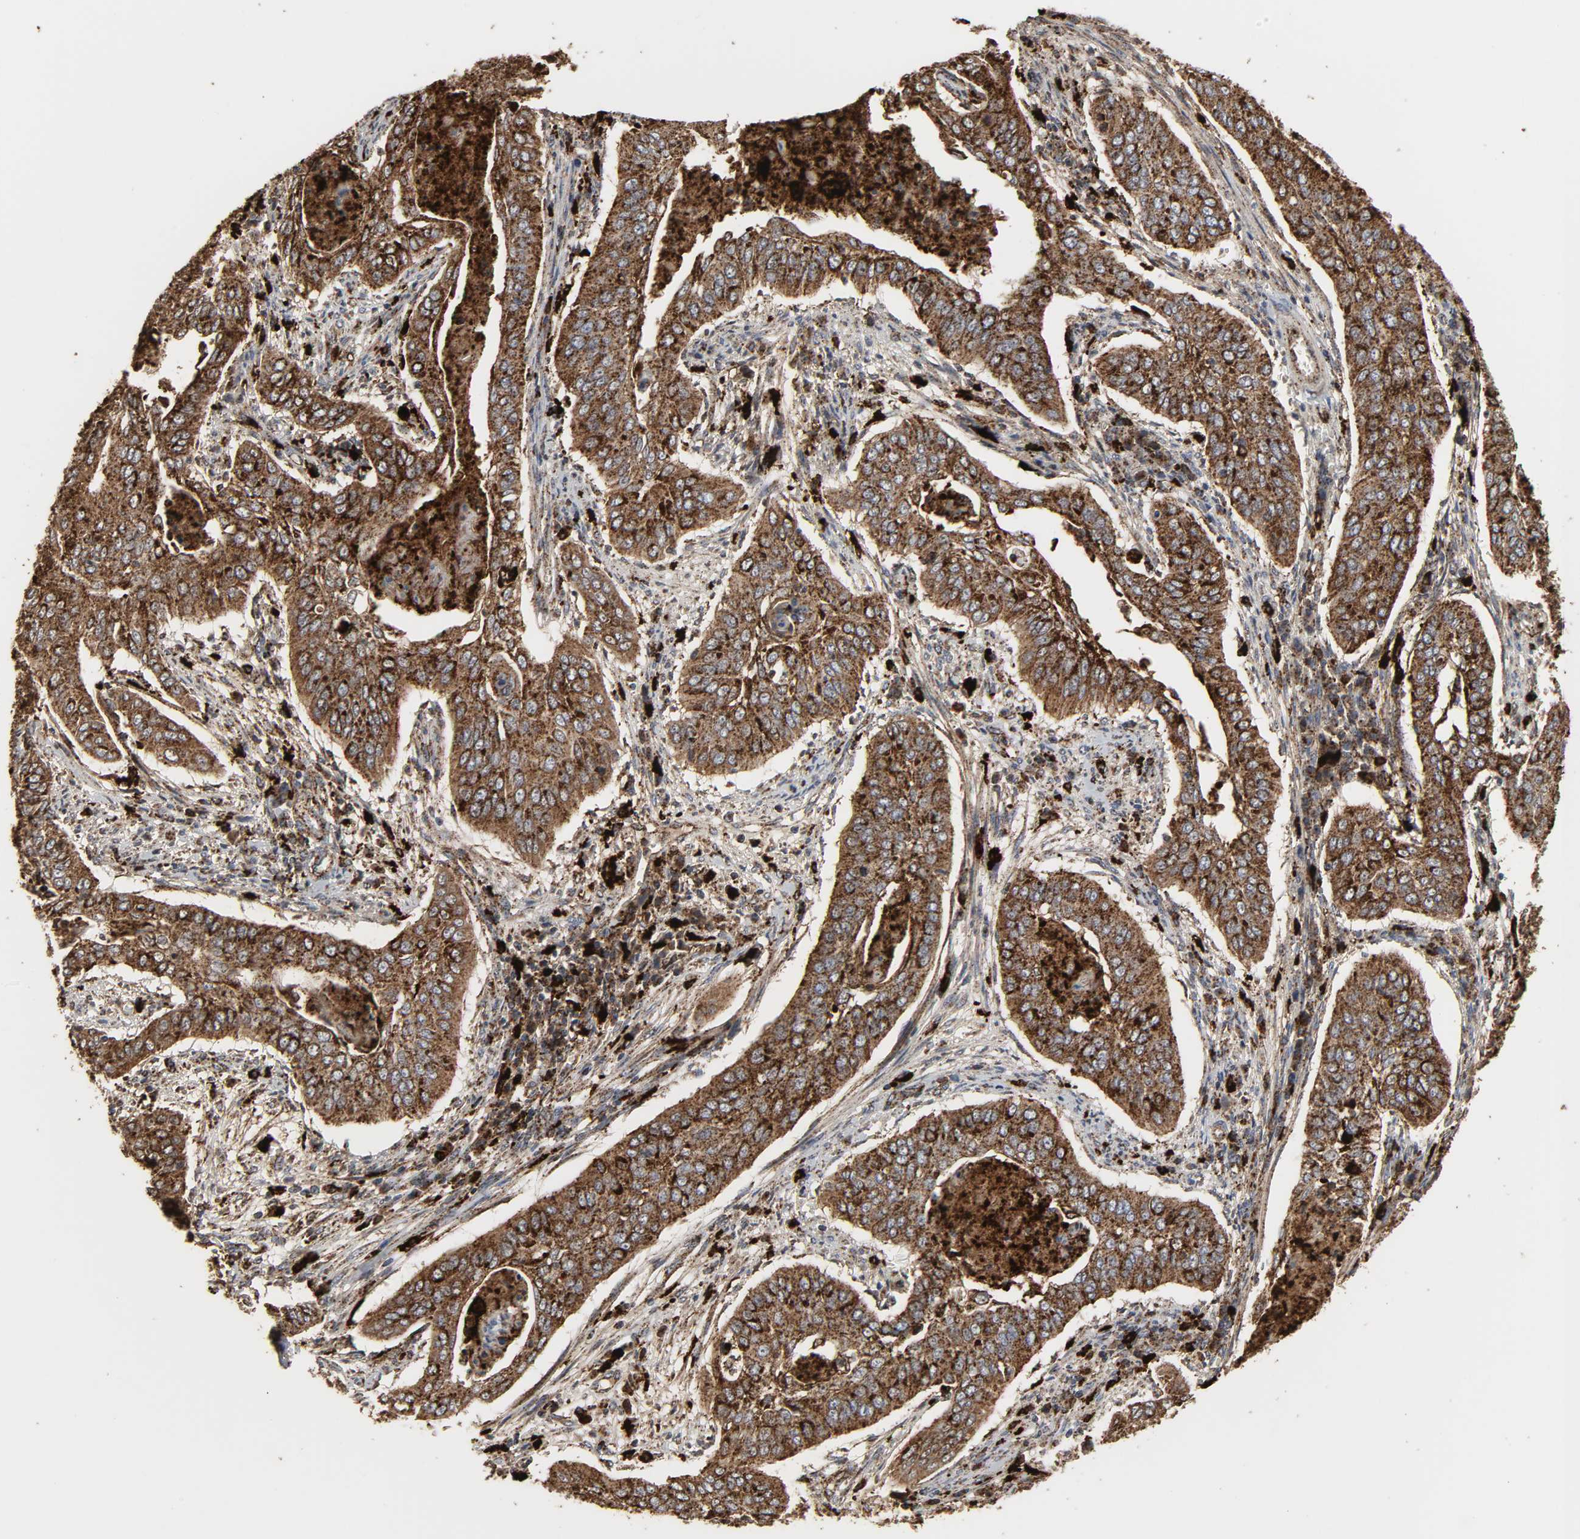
{"staining": {"intensity": "strong", "quantity": ">75%", "location": "nuclear"}, "tissue": "cervical cancer", "cell_type": "Tumor cells", "image_type": "cancer", "snomed": [{"axis": "morphology", "description": "Squamous cell carcinoma, NOS"}, {"axis": "topography", "description": "Cervix"}], "caption": "A micrograph showing strong nuclear staining in approximately >75% of tumor cells in cervical cancer (squamous cell carcinoma), as visualized by brown immunohistochemical staining.", "gene": "PSAP", "patient": {"sex": "female", "age": 39}}